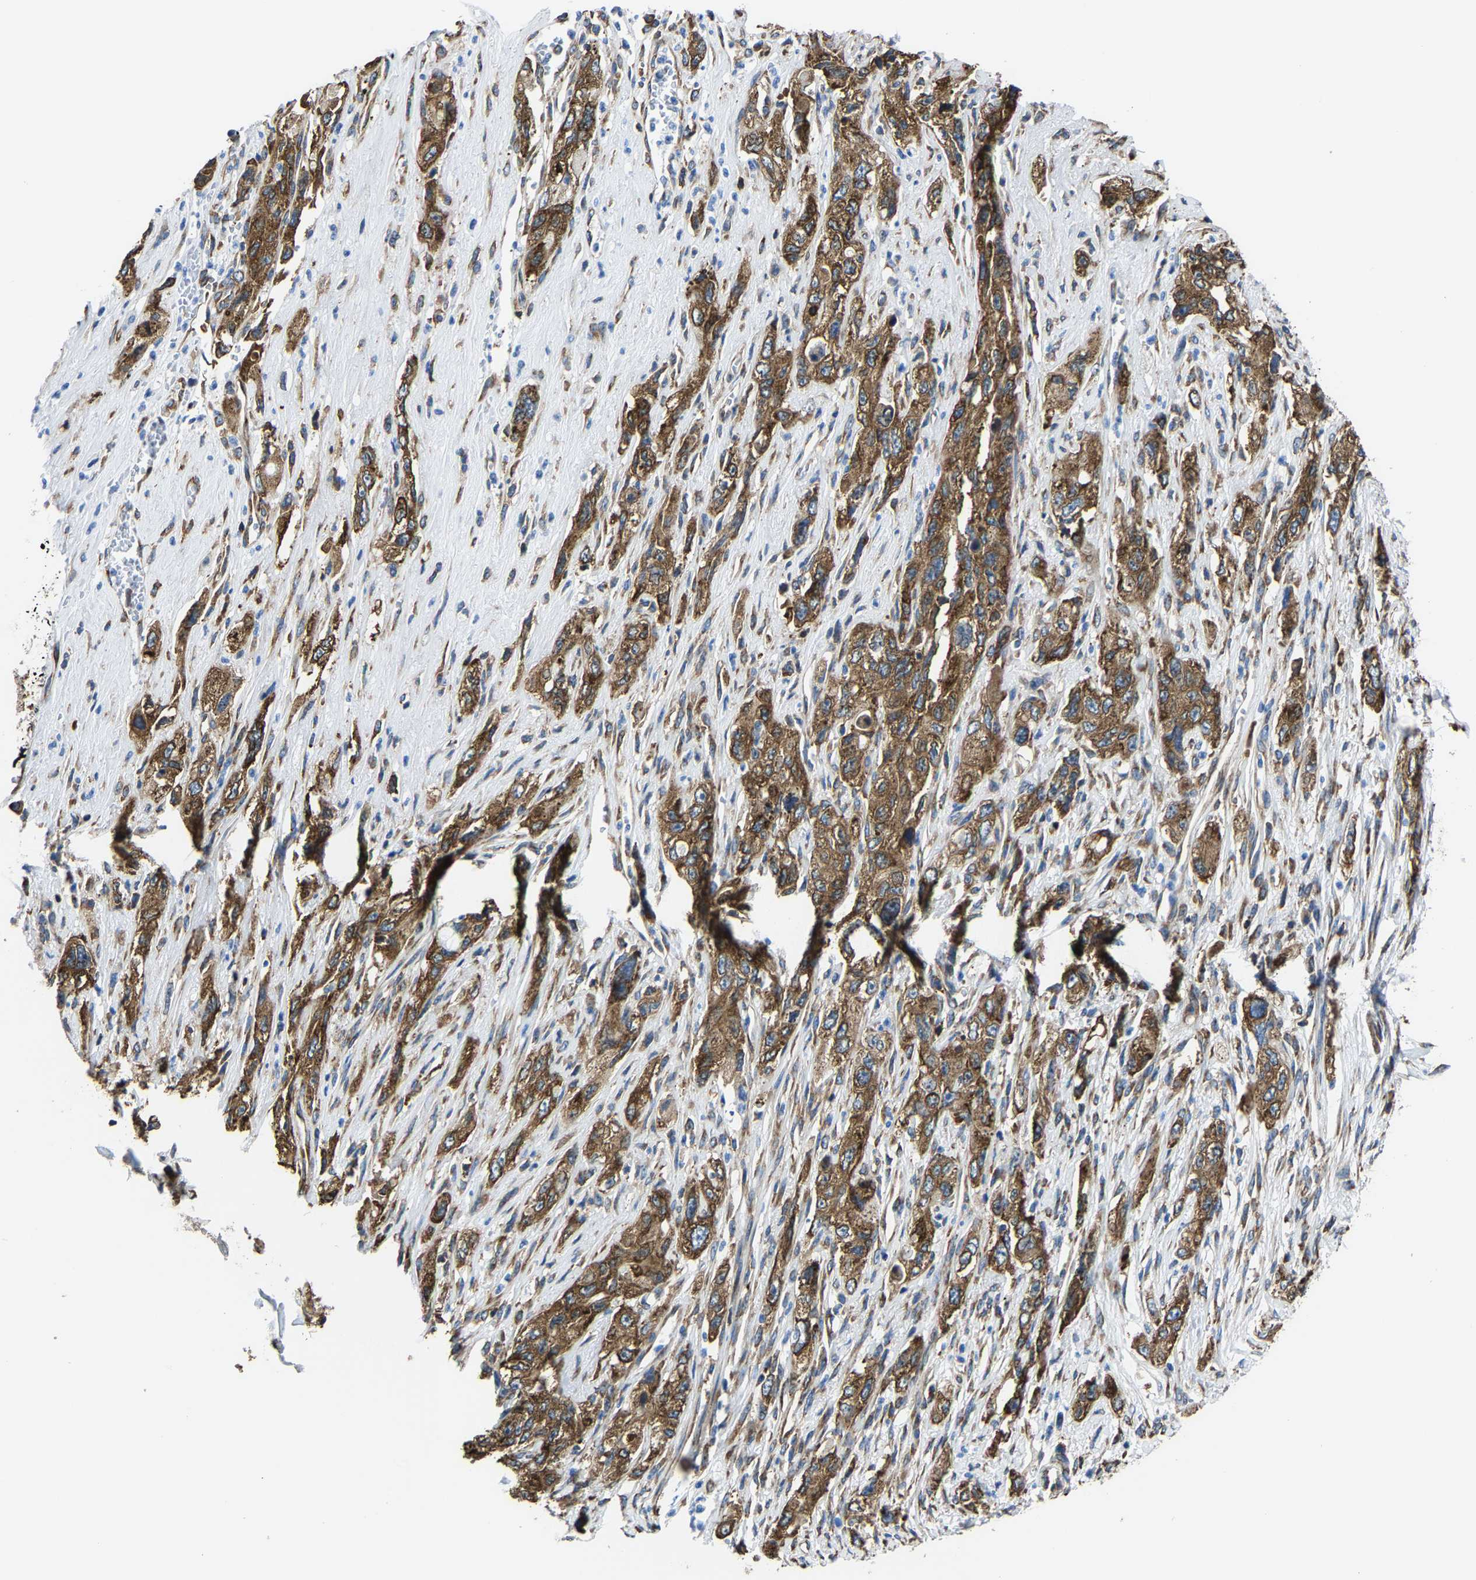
{"staining": {"intensity": "strong", "quantity": ">75%", "location": "cytoplasmic/membranous"}, "tissue": "pancreatic cancer", "cell_type": "Tumor cells", "image_type": "cancer", "snomed": [{"axis": "morphology", "description": "Adenocarcinoma, NOS"}, {"axis": "topography", "description": "Pancreas"}], "caption": "Immunohistochemistry of pancreatic adenocarcinoma exhibits high levels of strong cytoplasmic/membranous expression in approximately >75% of tumor cells.", "gene": "G3BP2", "patient": {"sex": "female", "age": 73}}